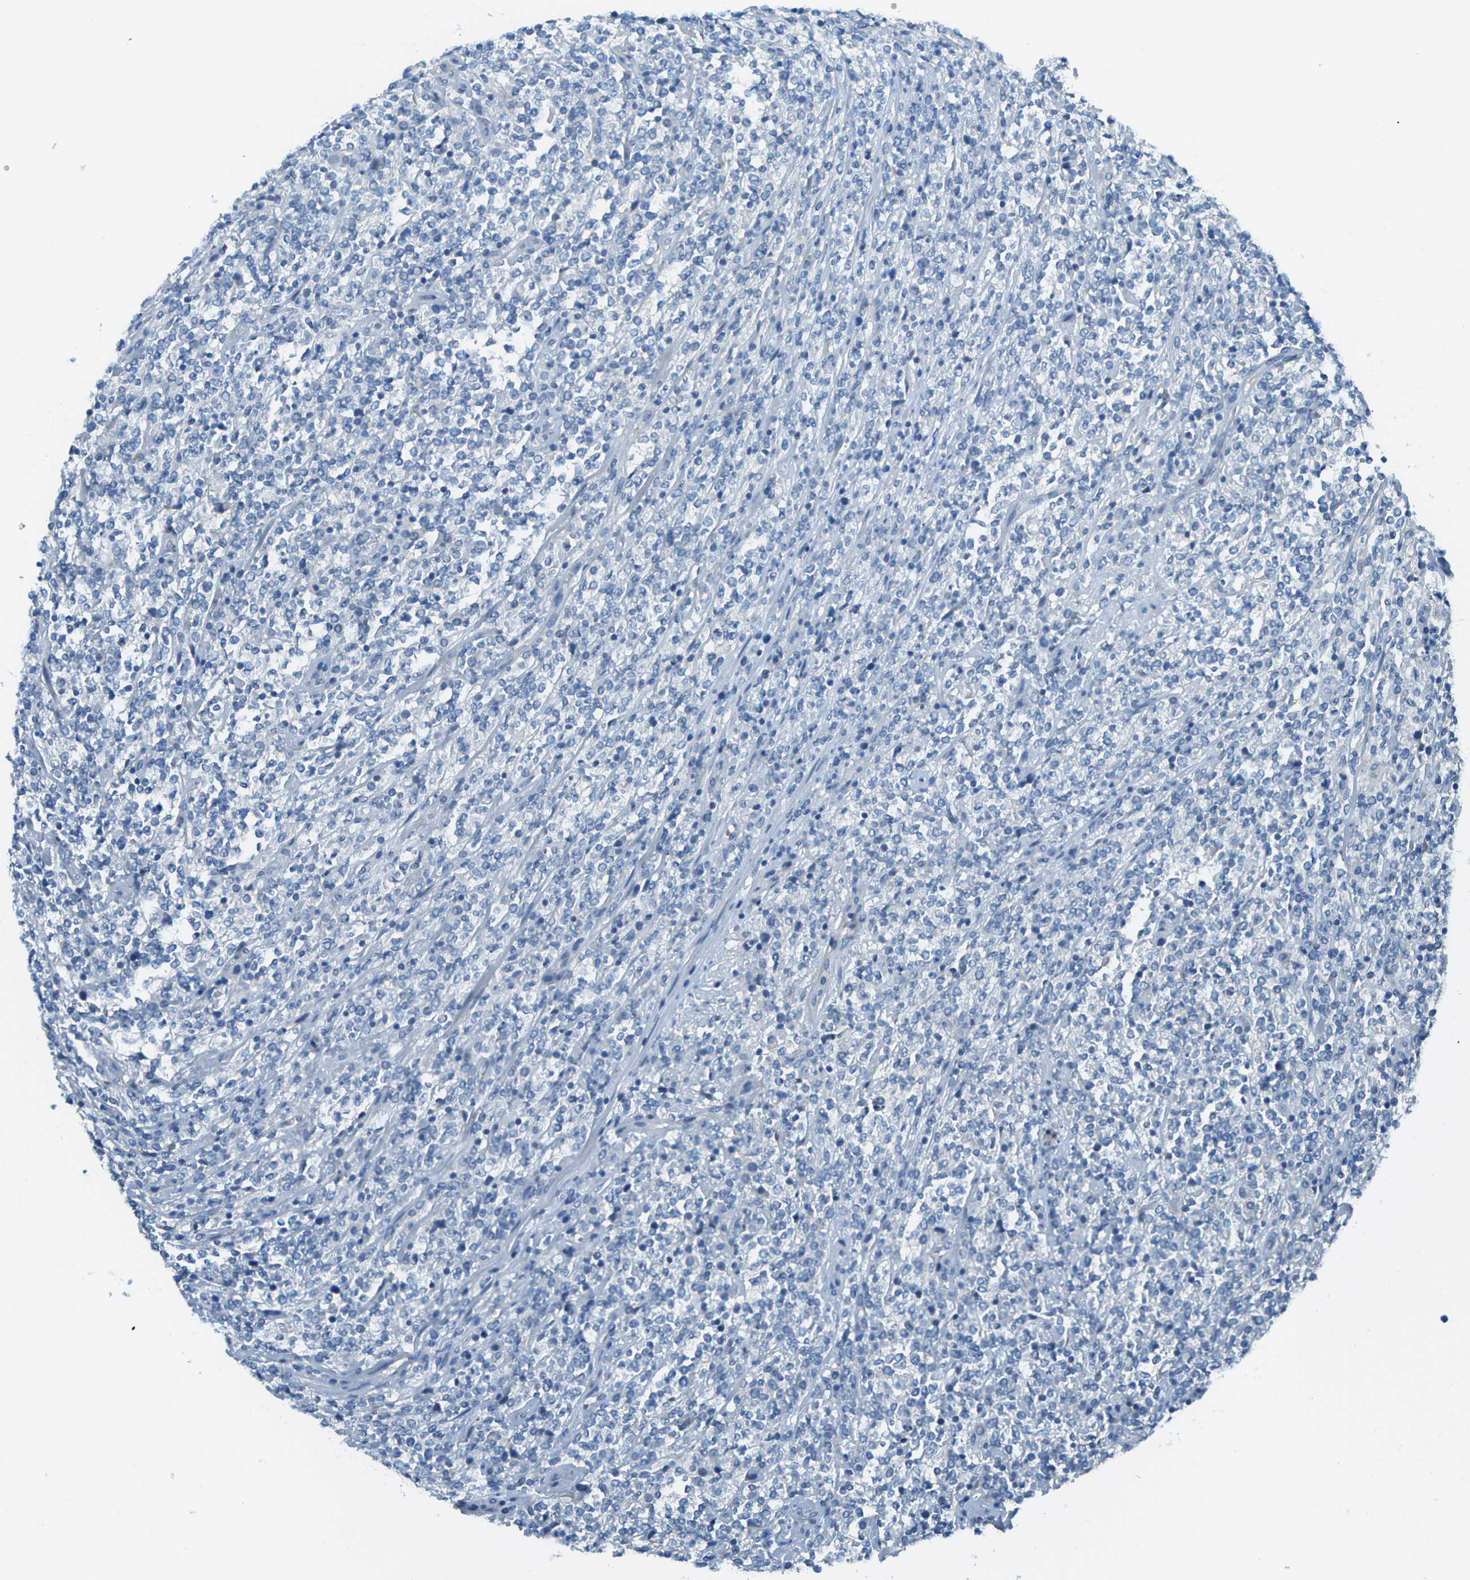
{"staining": {"intensity": "negative", "quantity": "none", "location": "none"}, "tissue": "lymphoma", "cell_type": "Tumor cells", "image_type": "cancer", "snomed": [{"axis": "morphology", "description": "Malignant lymphoma, non-Hodgkin's type, High grade"}, {"axis": "topography", "description": "Soft tissue"}], "caption": "Image shows no significant protein expression in tumor cells of malignant lymphoma, non-Hodgkin's type (high-grade). (Stains: DAB immunohistochemistry (IHC) with hematoxylin counter stain, Microscopy: brightfield microscopy at high magnification).", "gene": "C1S", "patient": {"sex": "male", "age": 18}}